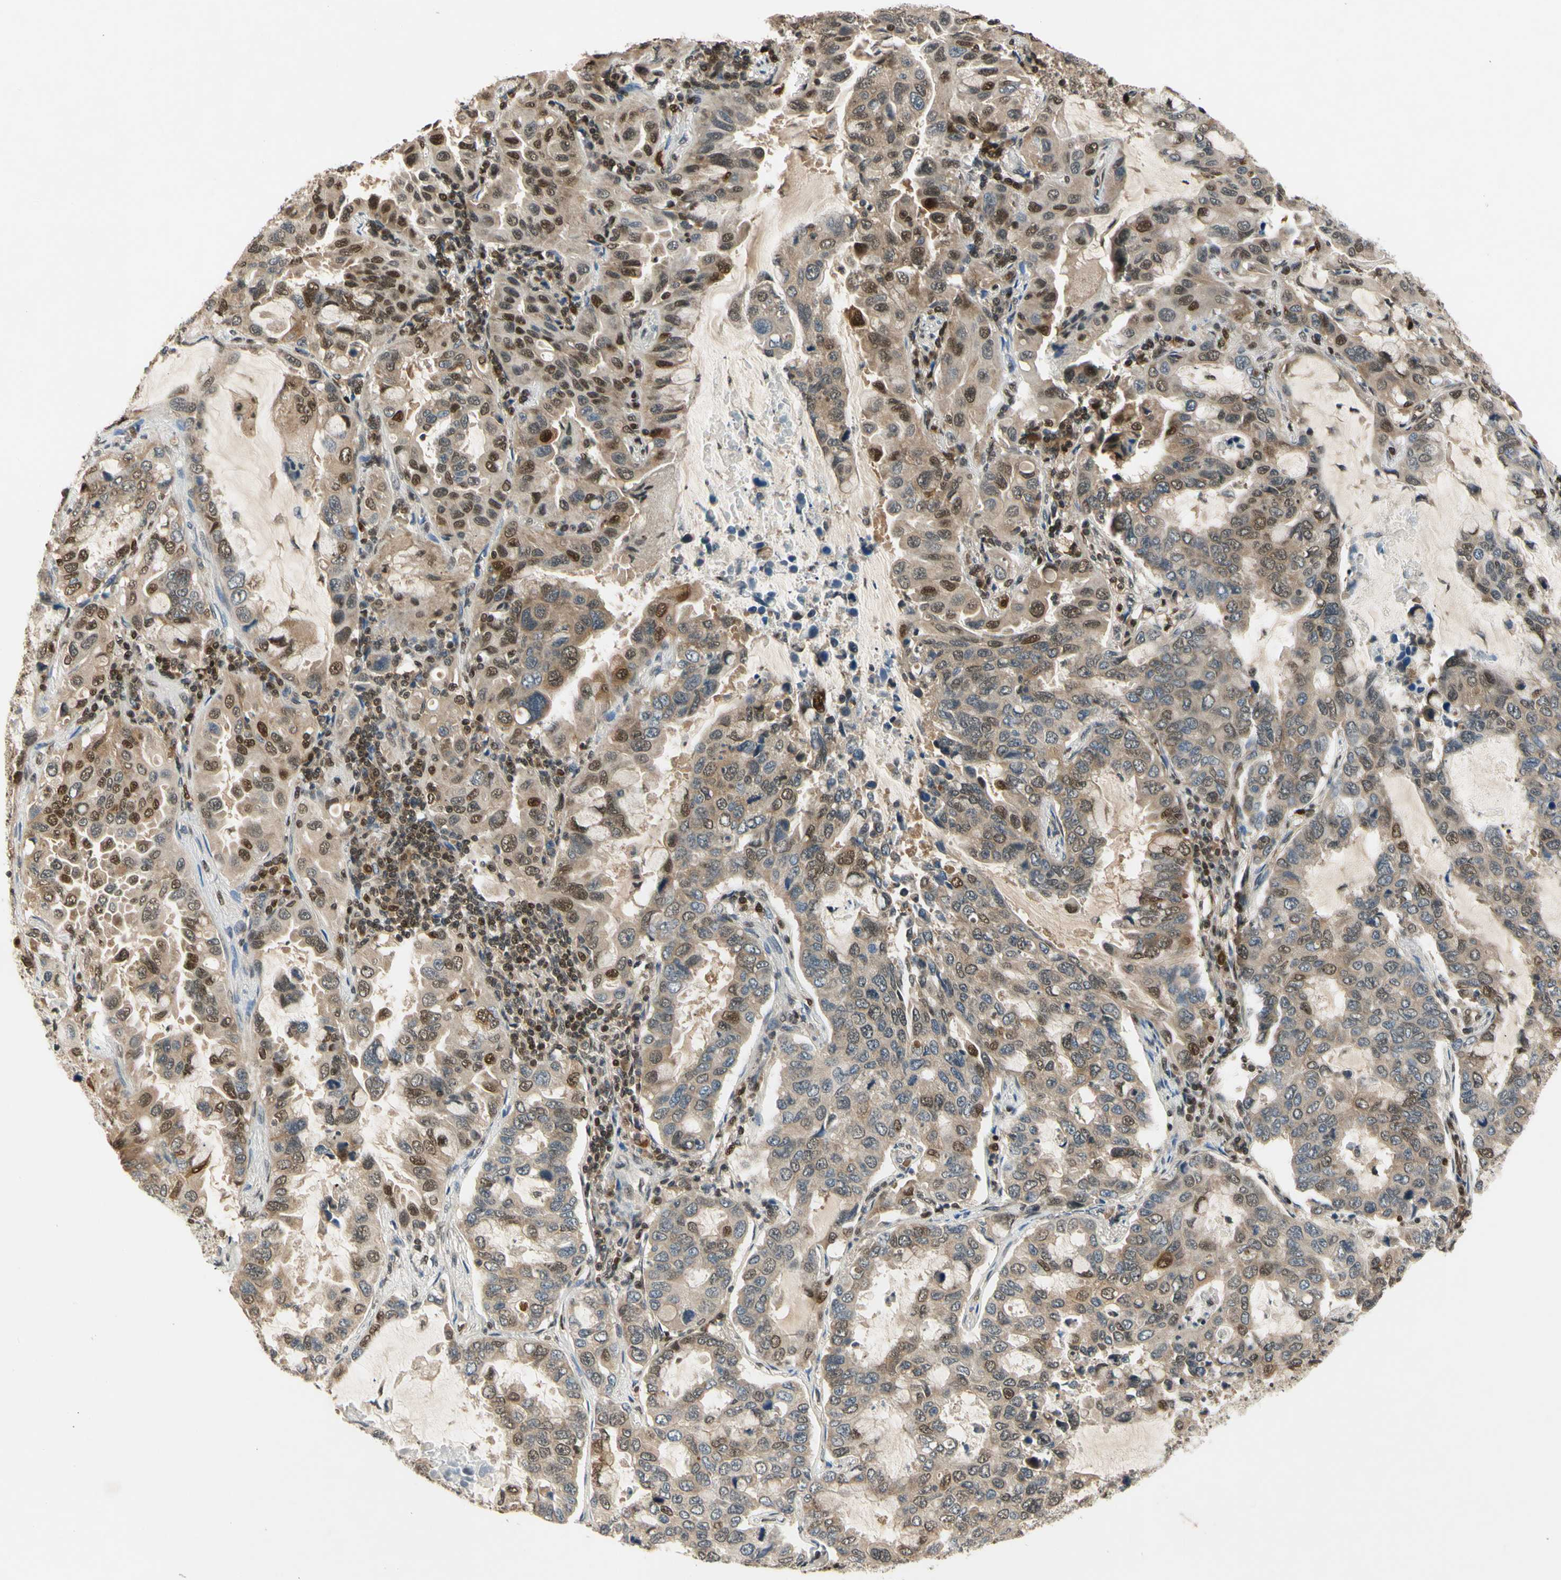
{"staining": {"intensity": "weak", "quantity": ">75%", "location": "cytoplasmic/membranous"}, "tissue": "lung cancer", "cell_type": "Tumor cells", "image_type": "cancer", "snomed": [{"axis": "morphology", "description": "Adenocarcinoma, NOS"}, {"axis": "topography", "description": "Lung"}], "caption": "This photomicrograph displays IHC staining of lung cancer, with low weak cytoplasmic/membranous staining in about >75% of tumor cells.", "gene": "GSR", "patient": {"sex": "male", "age": 64}}